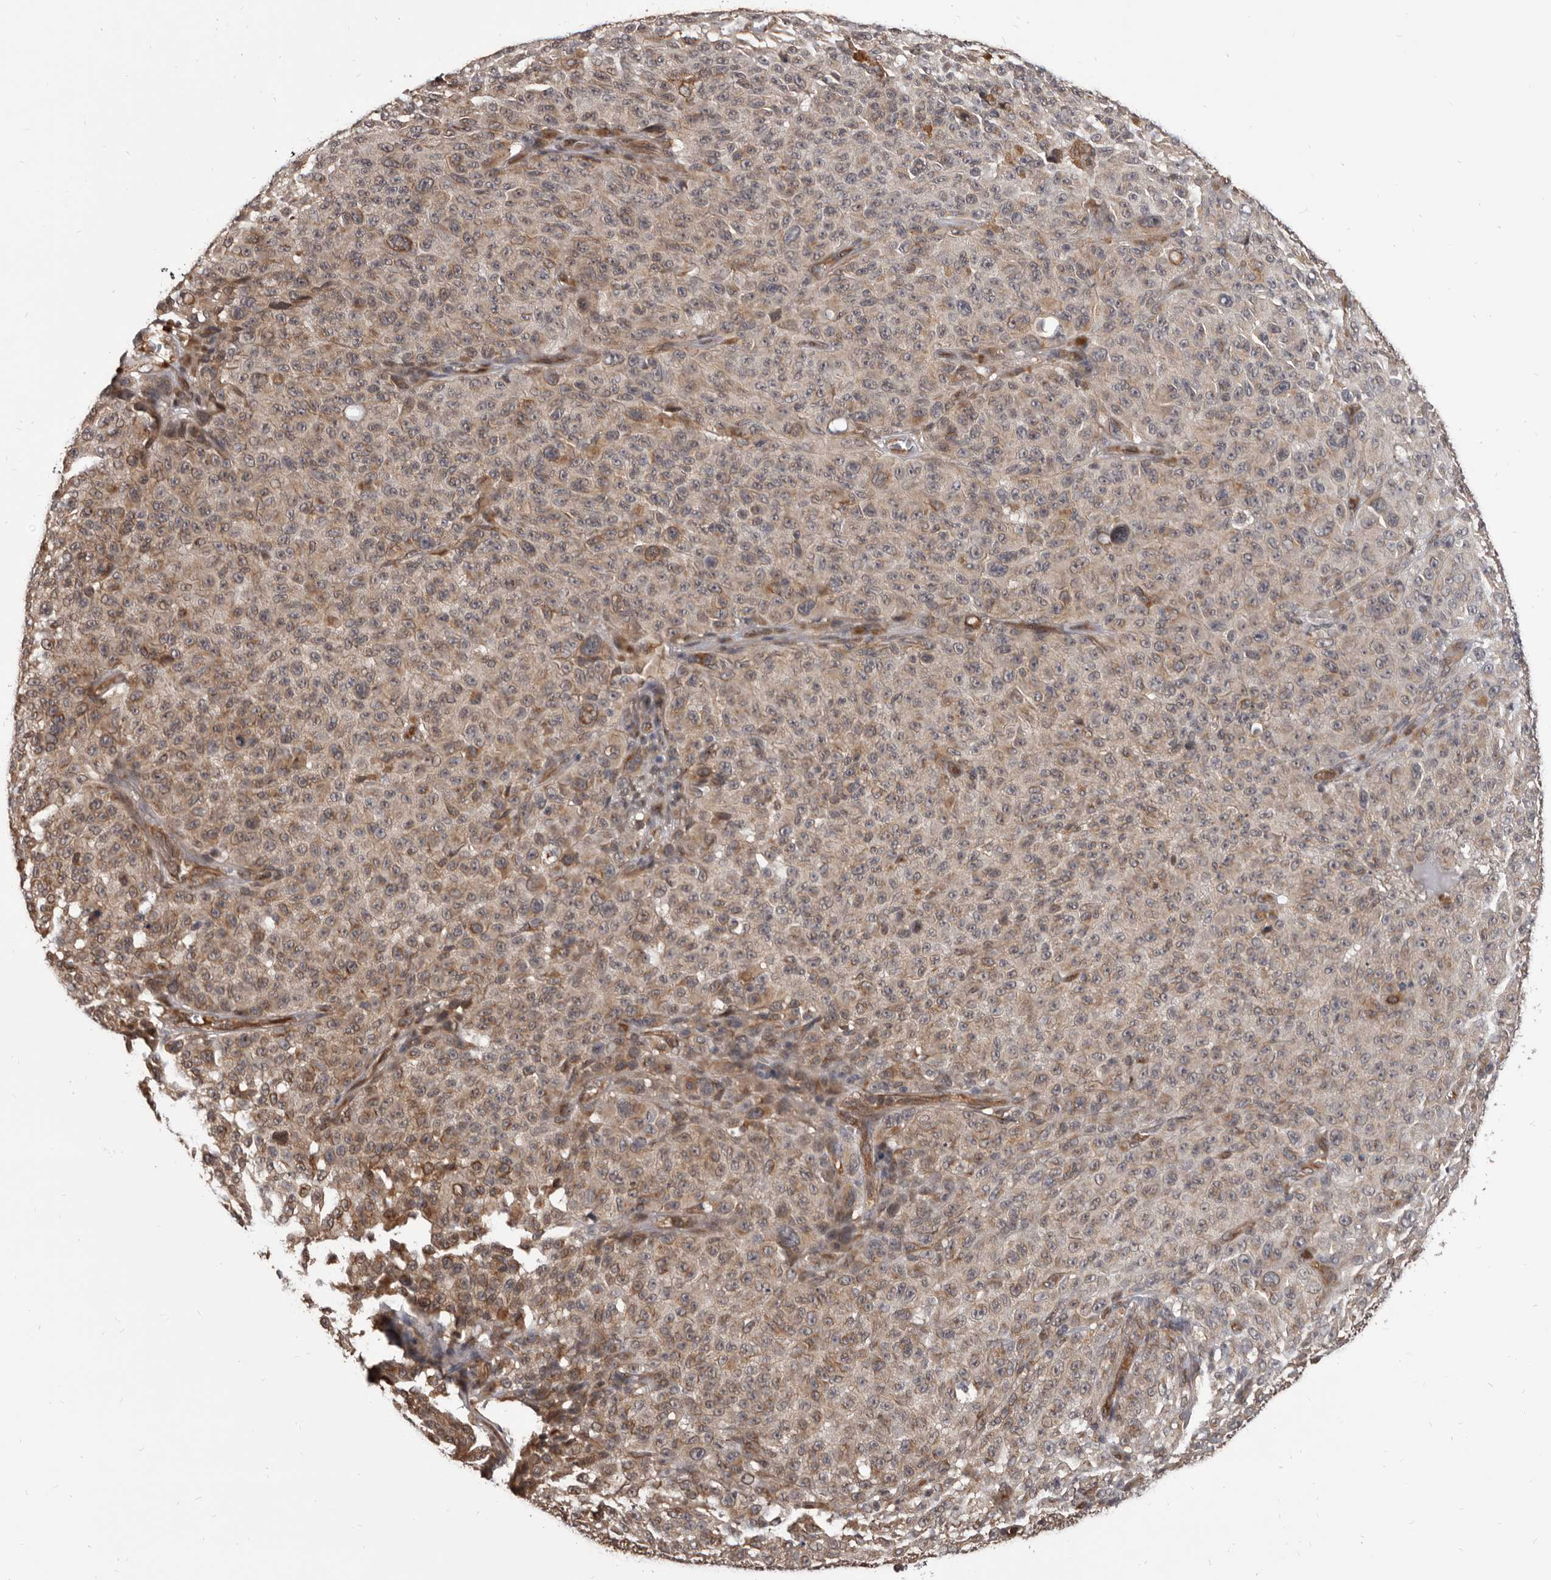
{"staining": {"intensity": "weak", "quantity": ">75%", "location": "cytoplasmic/membranous"}, "tissue": "melanoma", "cell_type": "Tumor cells", "image_type": "cancer", "snomed": [{"axis": "morphology", "description": "Malignant melanoma, NOS"}, {"axis": "topography", "description": "Skin"}], "caption": "A histopathology image of human malignant melanoma stained for a protein reveals weak cytoplasmic/membranous brown staining in tumor cells.", "gene": "ADAMTS20", "patient": {"sex": "female", "age": 82}}